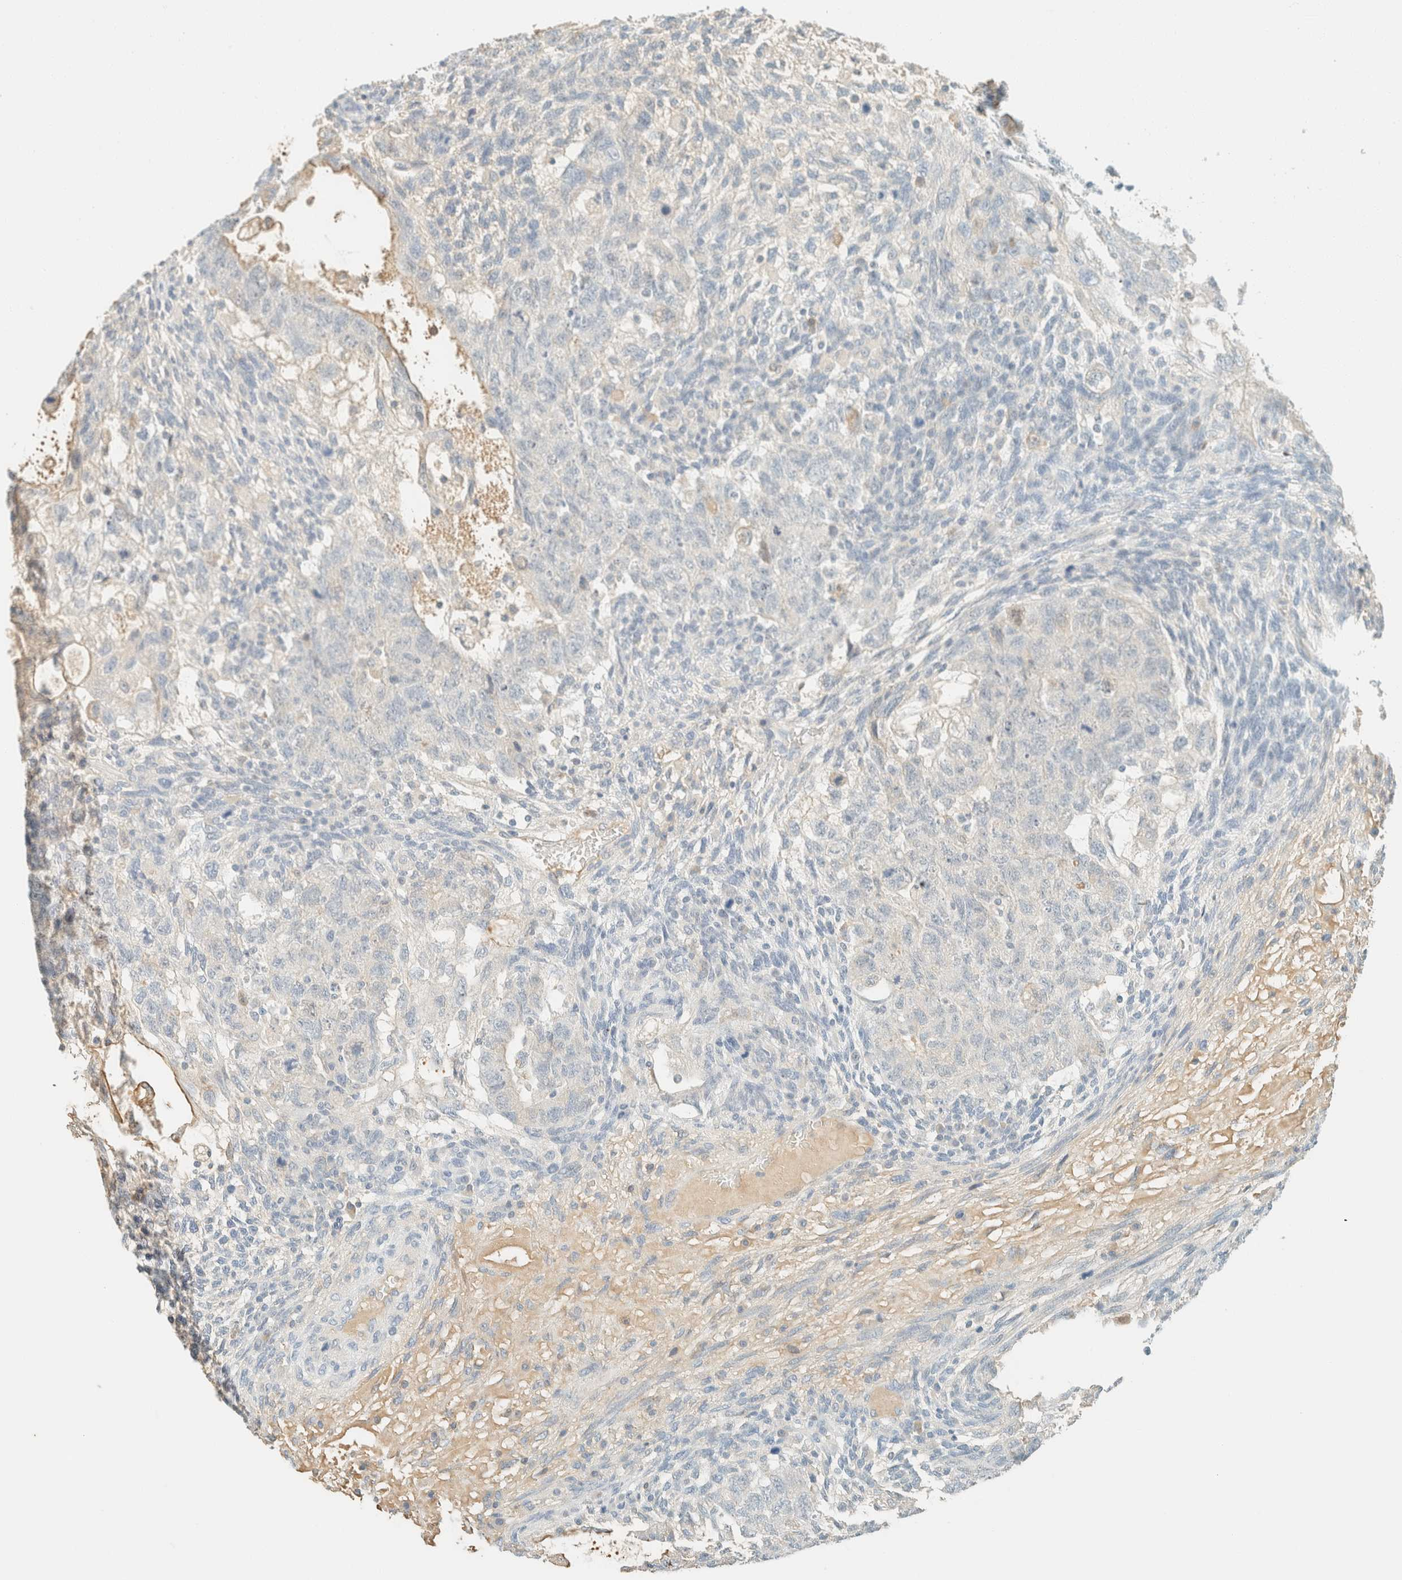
{"staining": {"intensity": "negative", "quantity": "none", "location": "none"}, "tissue": "testis cancer", "cell_type": "Tumor cells", "image_type": "cancer", "snomed": [{"axis": "morphology", "description": "Normal tissue, NOS"}, {"axis": "morphology", "description": "Carcinoma, Embryonal, NOS"}, {"axis": "topography", "description": "Testis"}], "caption": "This is a image of immunohistochemistry (IHC) staining of embryonal carcinoma (testis), which shows no expression in tumor cells. The staining was performed using DAB (3,3'-diaminobenzidine) to visualize the protein expression in brown, while the nuclei were stained in blue with hematoxylin (Magnification: 20x).", "gene": "GPA33", "patient": {"sex": "male", "age": 36}}